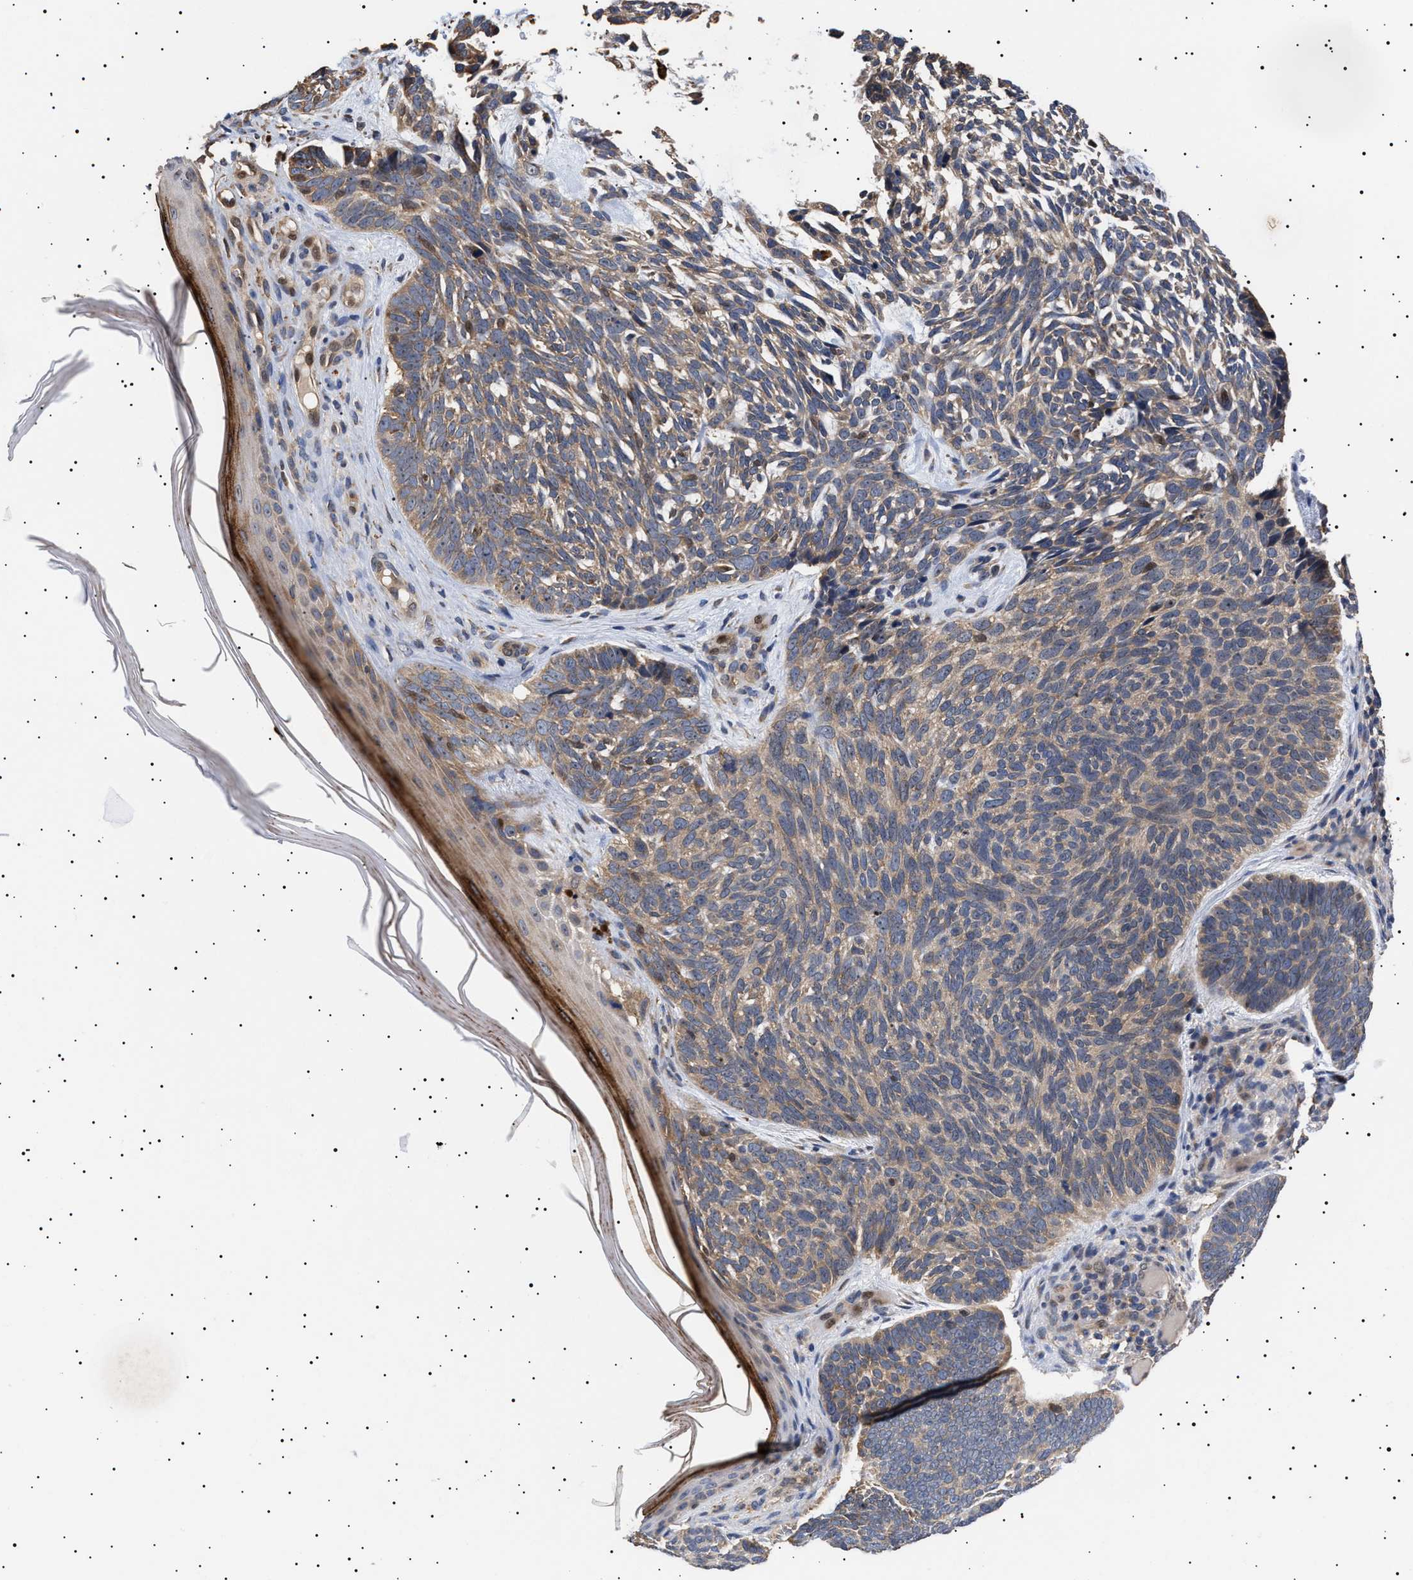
{"staining": {"intensity": "weak", "quantity": ">75%", "location": "cytoplasmic/membranous"}, "tissue": "skin cancer", "cell_type": "Tumor cells", "image_type": "cancer", "snomed": [{"axis": "morphology", "description": "Basal cell carcinoma"}, {"axis": "topography", "description": "Skin"}, {"axis": "topography", "description": "Skin of head"}], "caption": "Protein expression analysis of human basal cell carcinoma (skin) reveals weak cytoplasmic/membranous positivity in approximately >75% of tumor cells.", "gene": "KRBA1", "patient": {"sex": "female", "age": 85}}